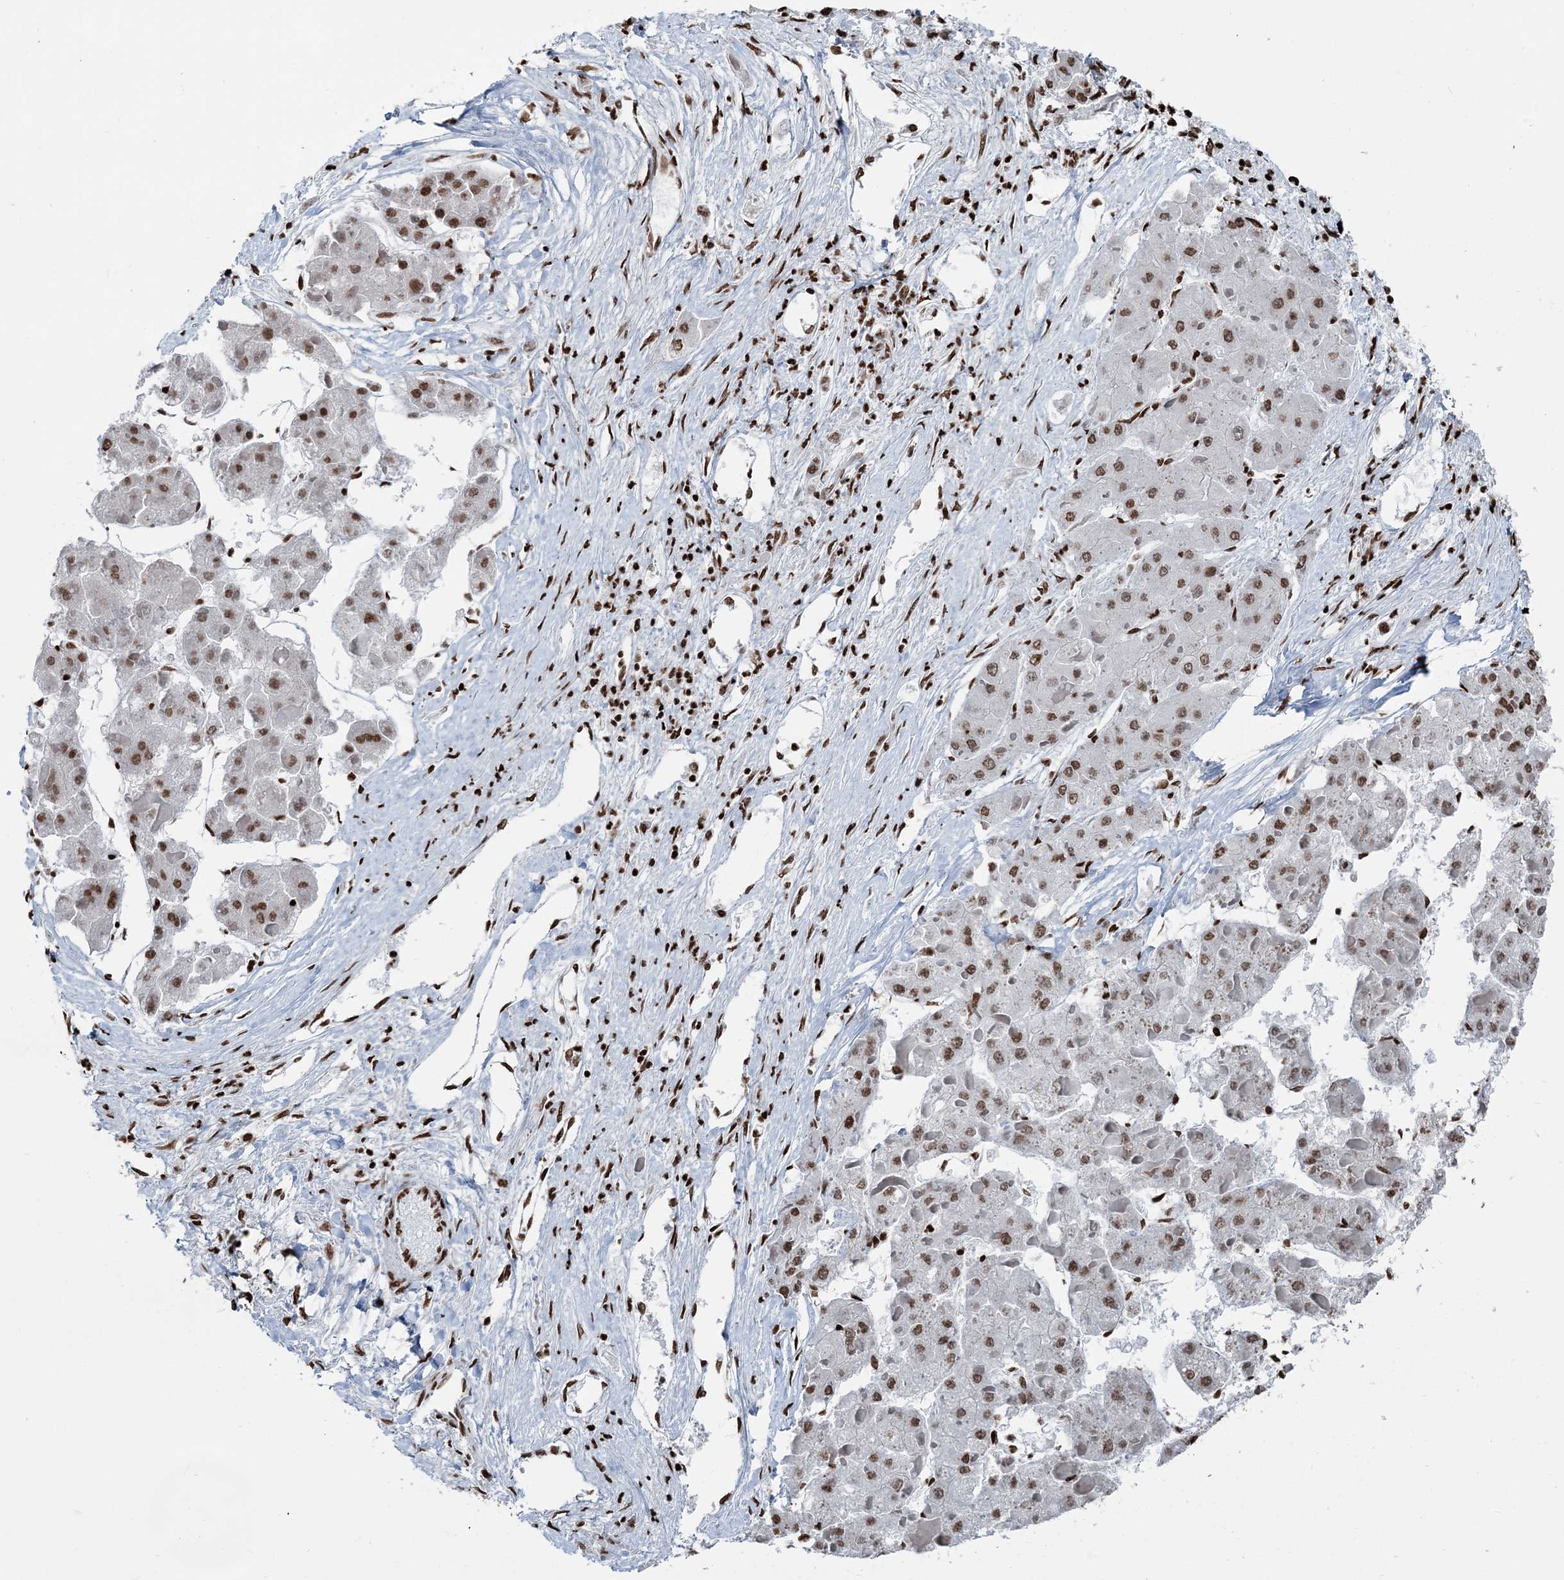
{"staining": {"intensity": "moderate", "quantity": ">75%", "location": "nuclear"}, "tissue": "liver cancer", "cell_type": "Tumor cells", "image_type": "cancer", "snomed": [{"axis": "morphology", "description": "Carcinoma, Hepatocellular, NOS"}, {"axis": "topography", "description": "Liver"}], "caption": "An image showing moderate nuclear expression in approximately >75% of tumor cells in hepatocellular carcinoma (liver), as visualized by brown immunohistochemical staining.", "gene": "H3-3B", "patient": {"sex": "female", "age": 73}}